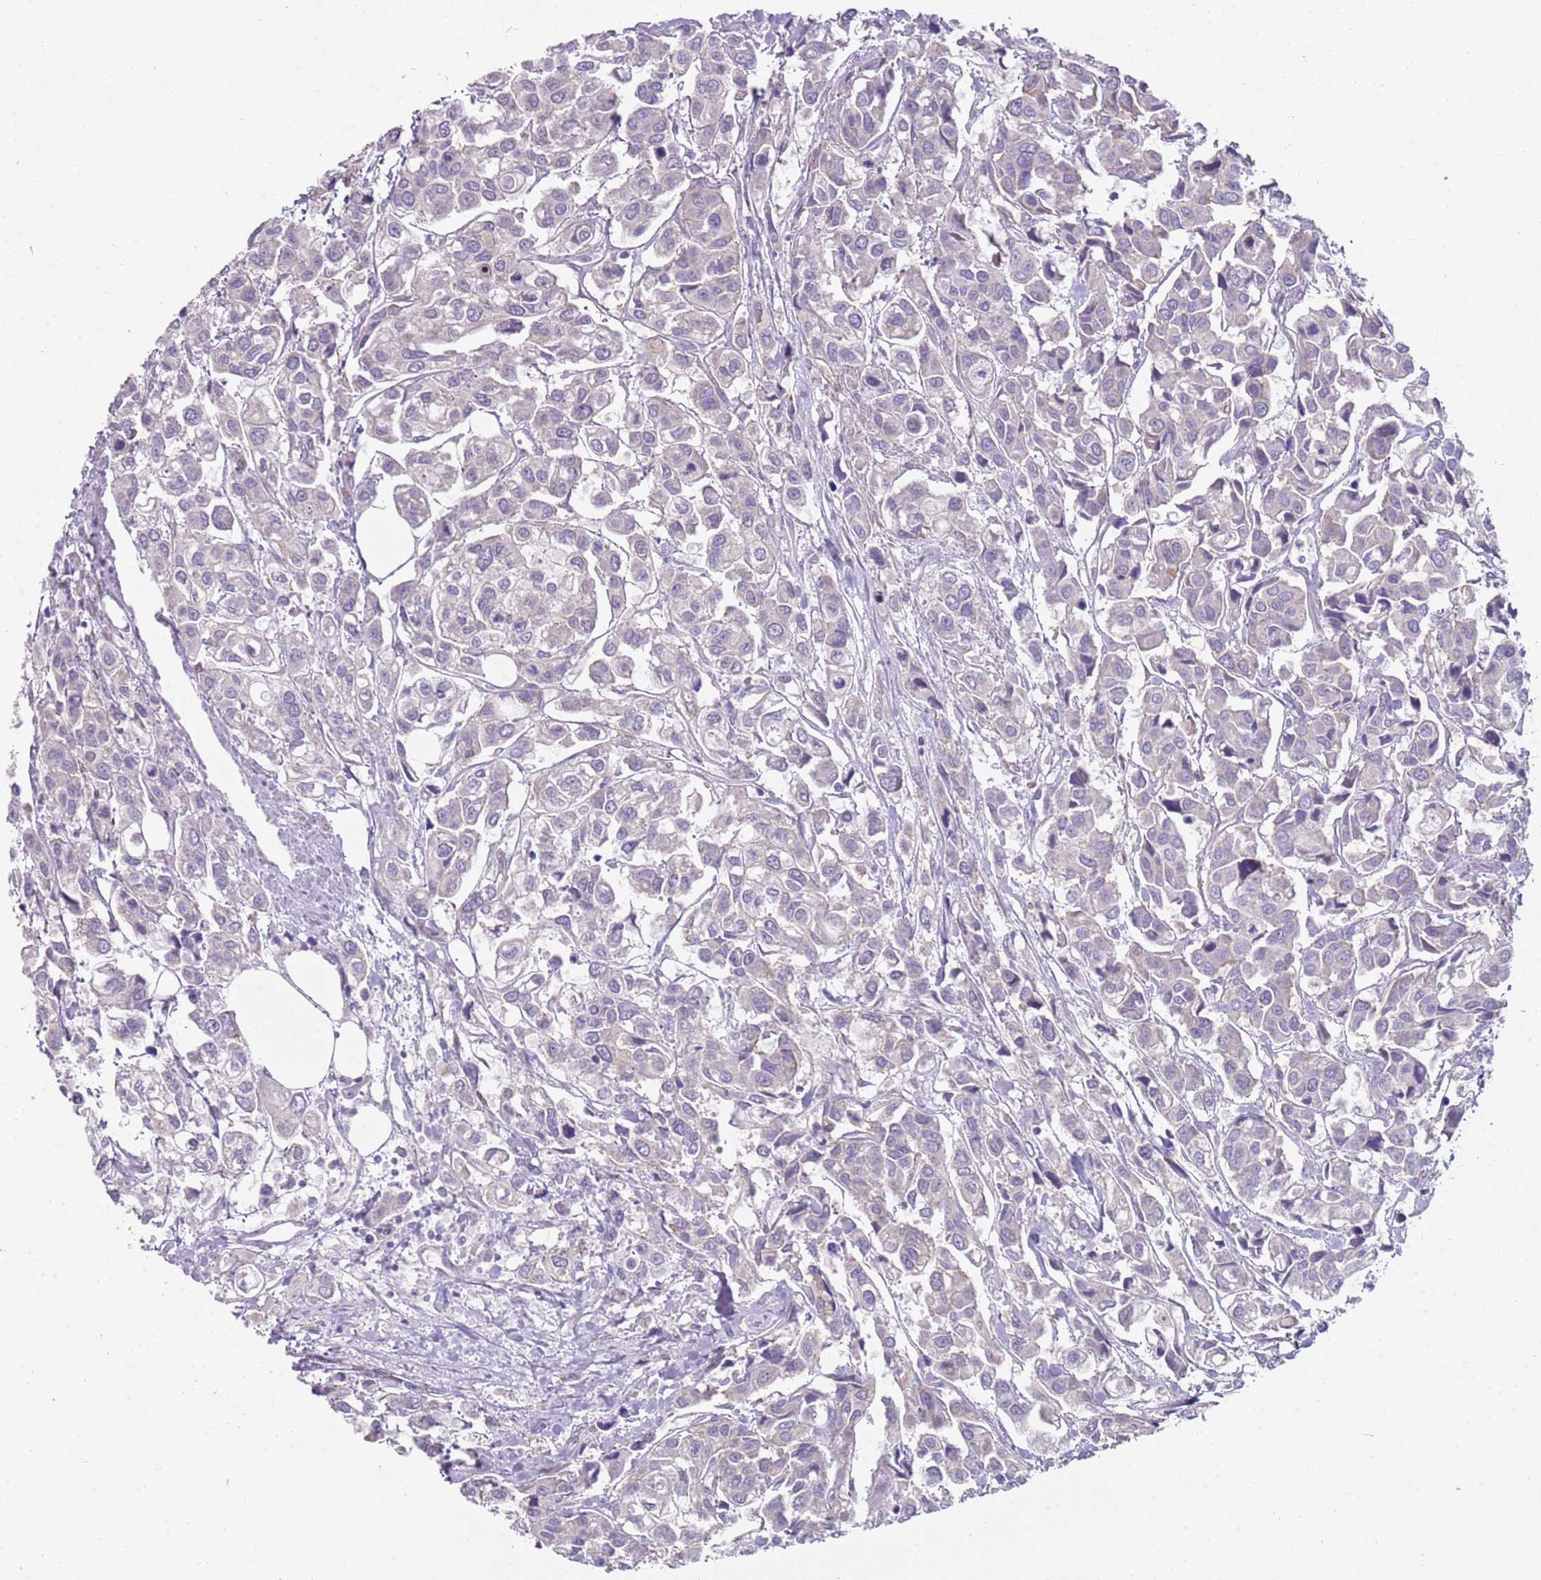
{"staining": {"intensity": "negative", "quantity": "none", "location": "none"}, "tissue": "urothelial cancer", "cell_type": "Tumor cells", "image_type": "cancer", "snomed": [{"axis": "morphology", "description": "Urothelial carcinoma, High grade"}, {"axis": "topography", "description": "Urinary bladder"}], "caption": "Urothelial carcinoma (high-grade) stained for a protein using immunohistochemistry reveals no staining tumor cells.", "gene": "SLC26A6", "patient": {"sex": "male", "age": 67}}